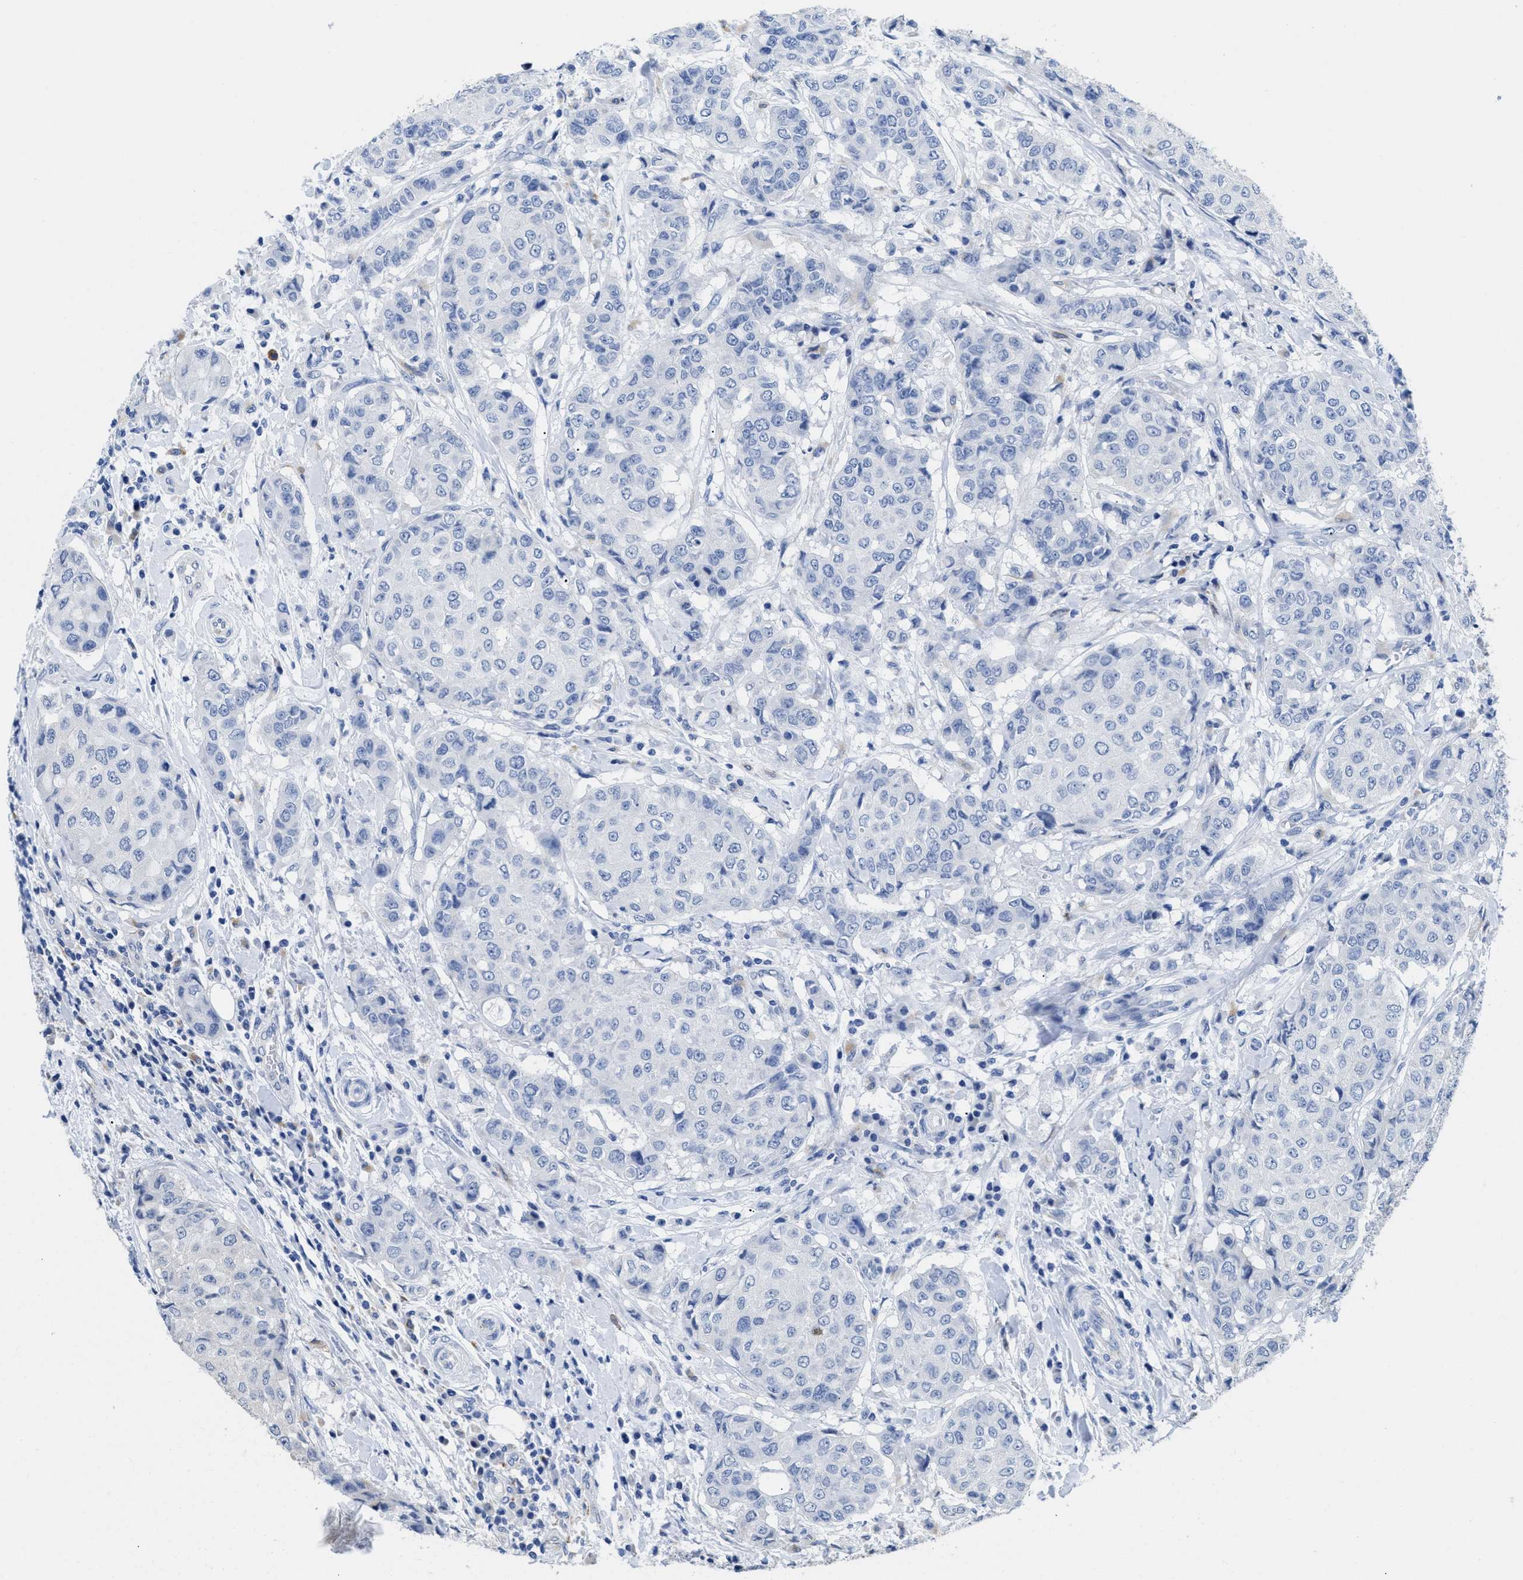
{"staining": {"intensity": "negative", "quantity": "none", "location": "none"}, "tissue": "breast cancer", "cell_type": "Tumor cells", "image_type": "cancer", "snomed": [{"axis": "morphology", "description": "Duct carcinoma"}, {"axis": "topography", "description": "Breast"}], "caption": "Immunohistochemistry (IHC) micrograph of breast cancer (intraductal carcinoma) stained for a protein (brown), which exhibits no expression in tumor cells.", "gene": "APOBEC2", "patient": {"sex": "female", "age": 27}}